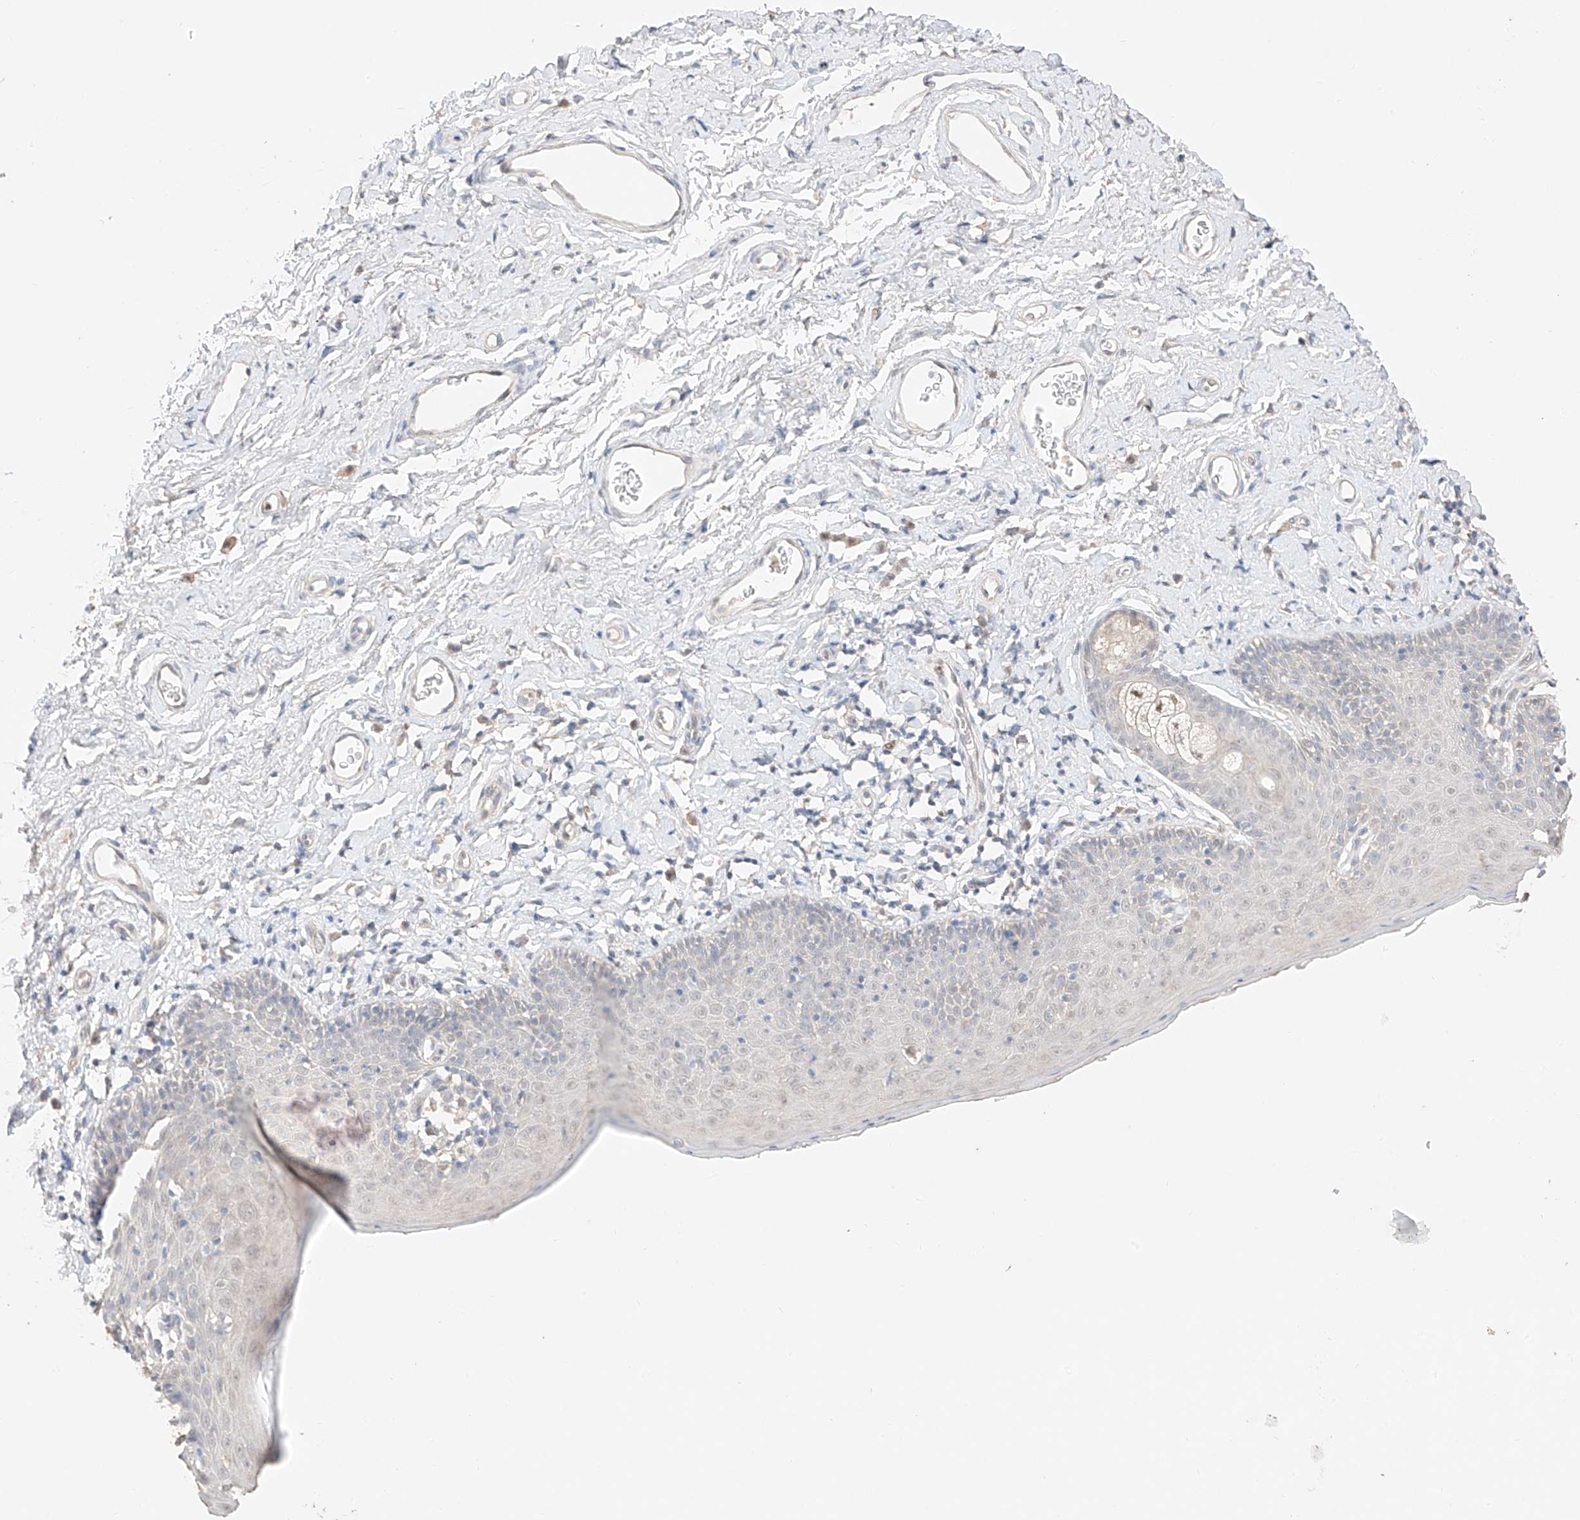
{"staining": {"intensity": "weak", "quantity": "25%-75%", "location": "nuclear"}, "tissue": "skin", "cell_type": "Epidermal cells", "image_type": "normal", "snomed": [{"axis": "morphology", "description": "Normal tissue, NOS"}, {"axis": "topography", "description": "Vulva"}], "caption": "Benign skin reveals weak nuclear positivity in about 25%-75% of epidermal cells, visualized by immunohistochemistry.", "gene": "APIP", "patient": {"sex": "female", "age": 66}}